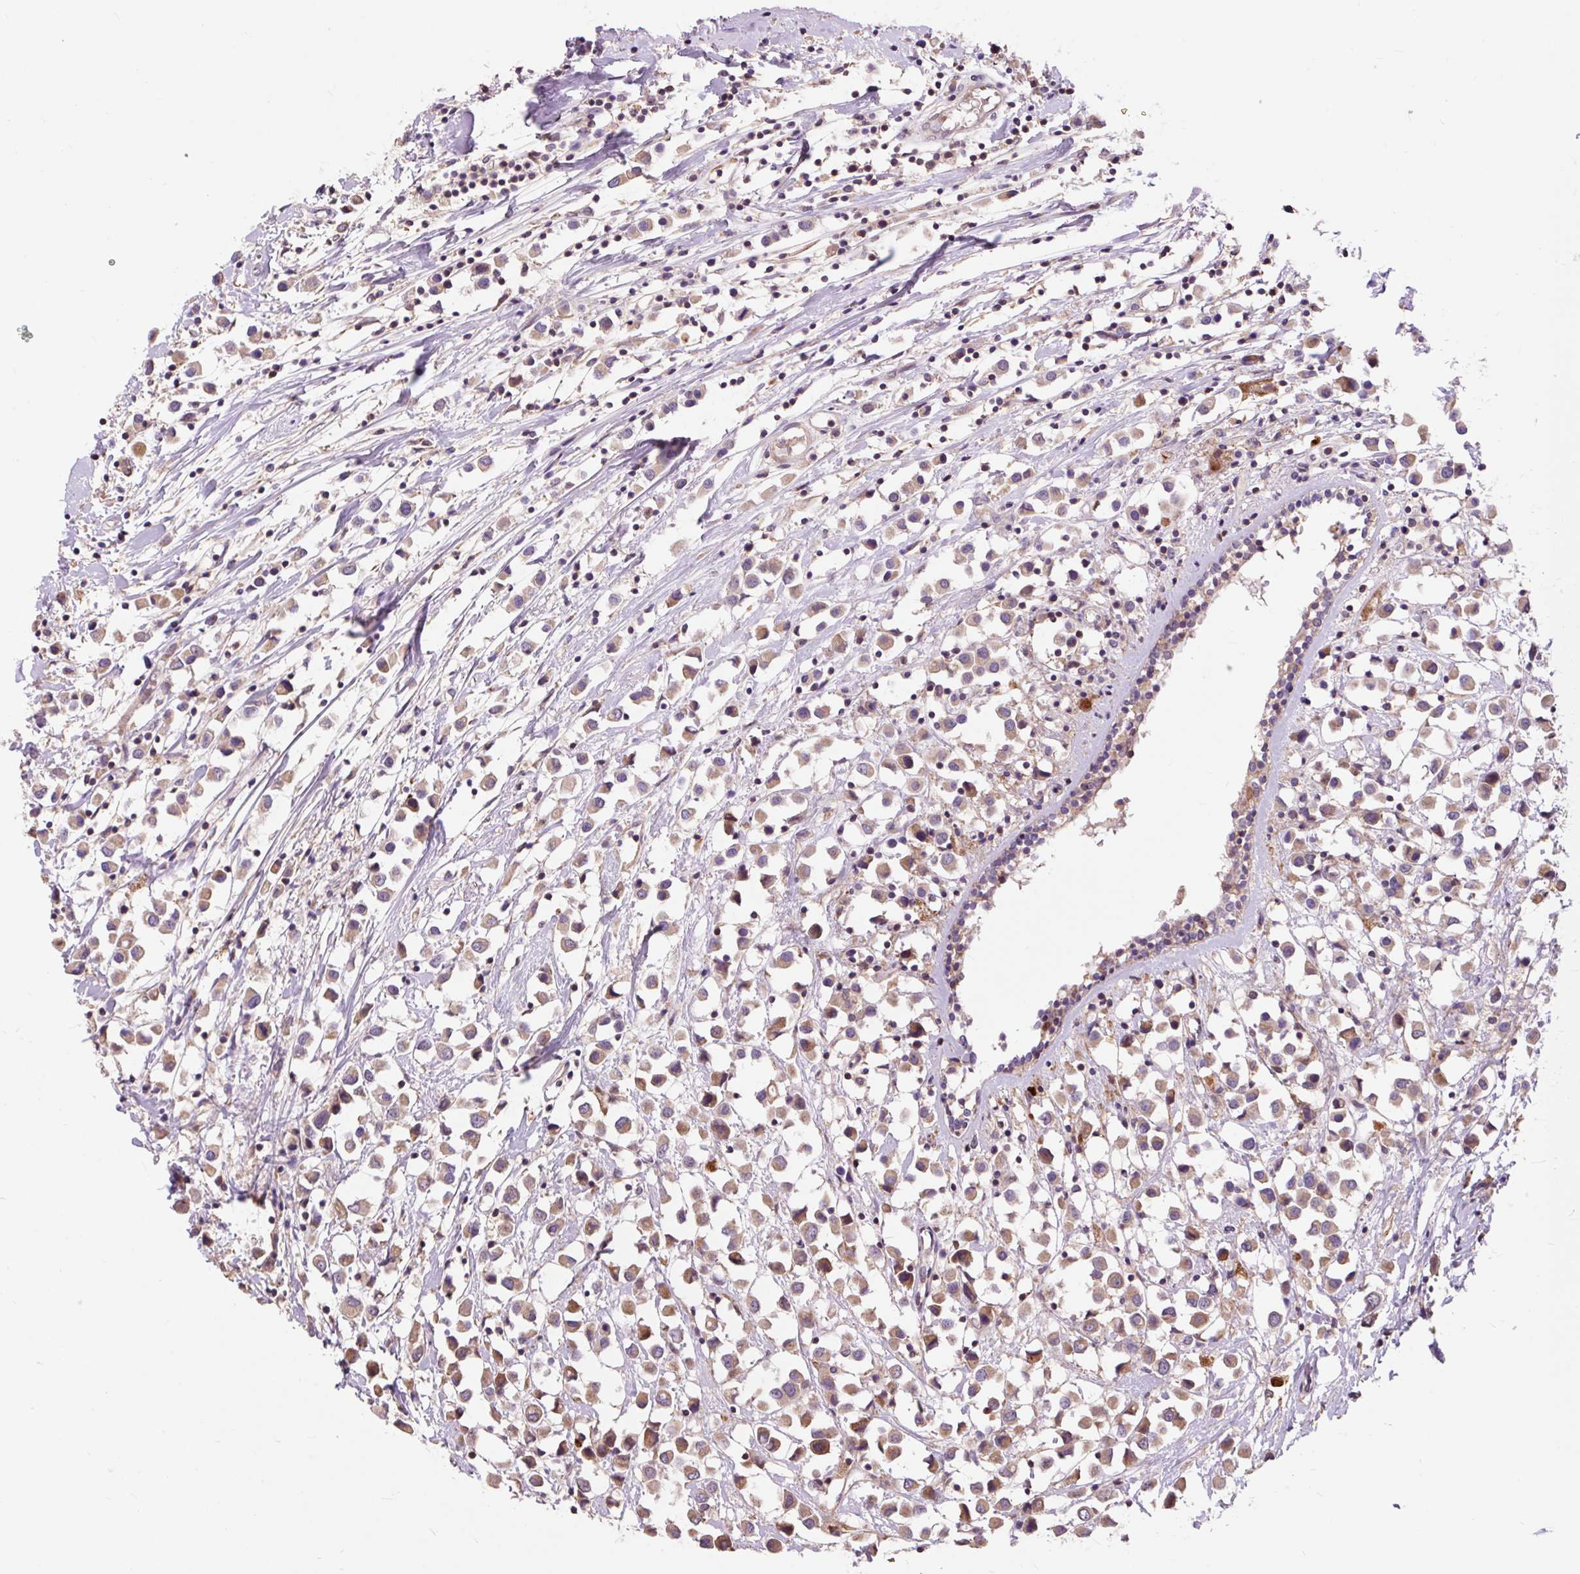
{"staining": {"intensity": "moderate", "quantity": ">75%", "location": "cytoplasmic/membranous"}, "tissue": "breast cancer", "cell_type": "Tumor cells", "image_type": "cancer", "snomed": [{"axis": "morphology", "description": "Duct carcinoma"}, {"axis": "topography", "description": "Breast"}], "caption": "Brown immunohistochemical staining in human breast invasive ductal carcinoma reveals moderate cytoplasmic/membranous staining in approximately >75% of tumor cells.", "gene": "PRIMPOL", "patient": {"sex": "female", "age": 61}}